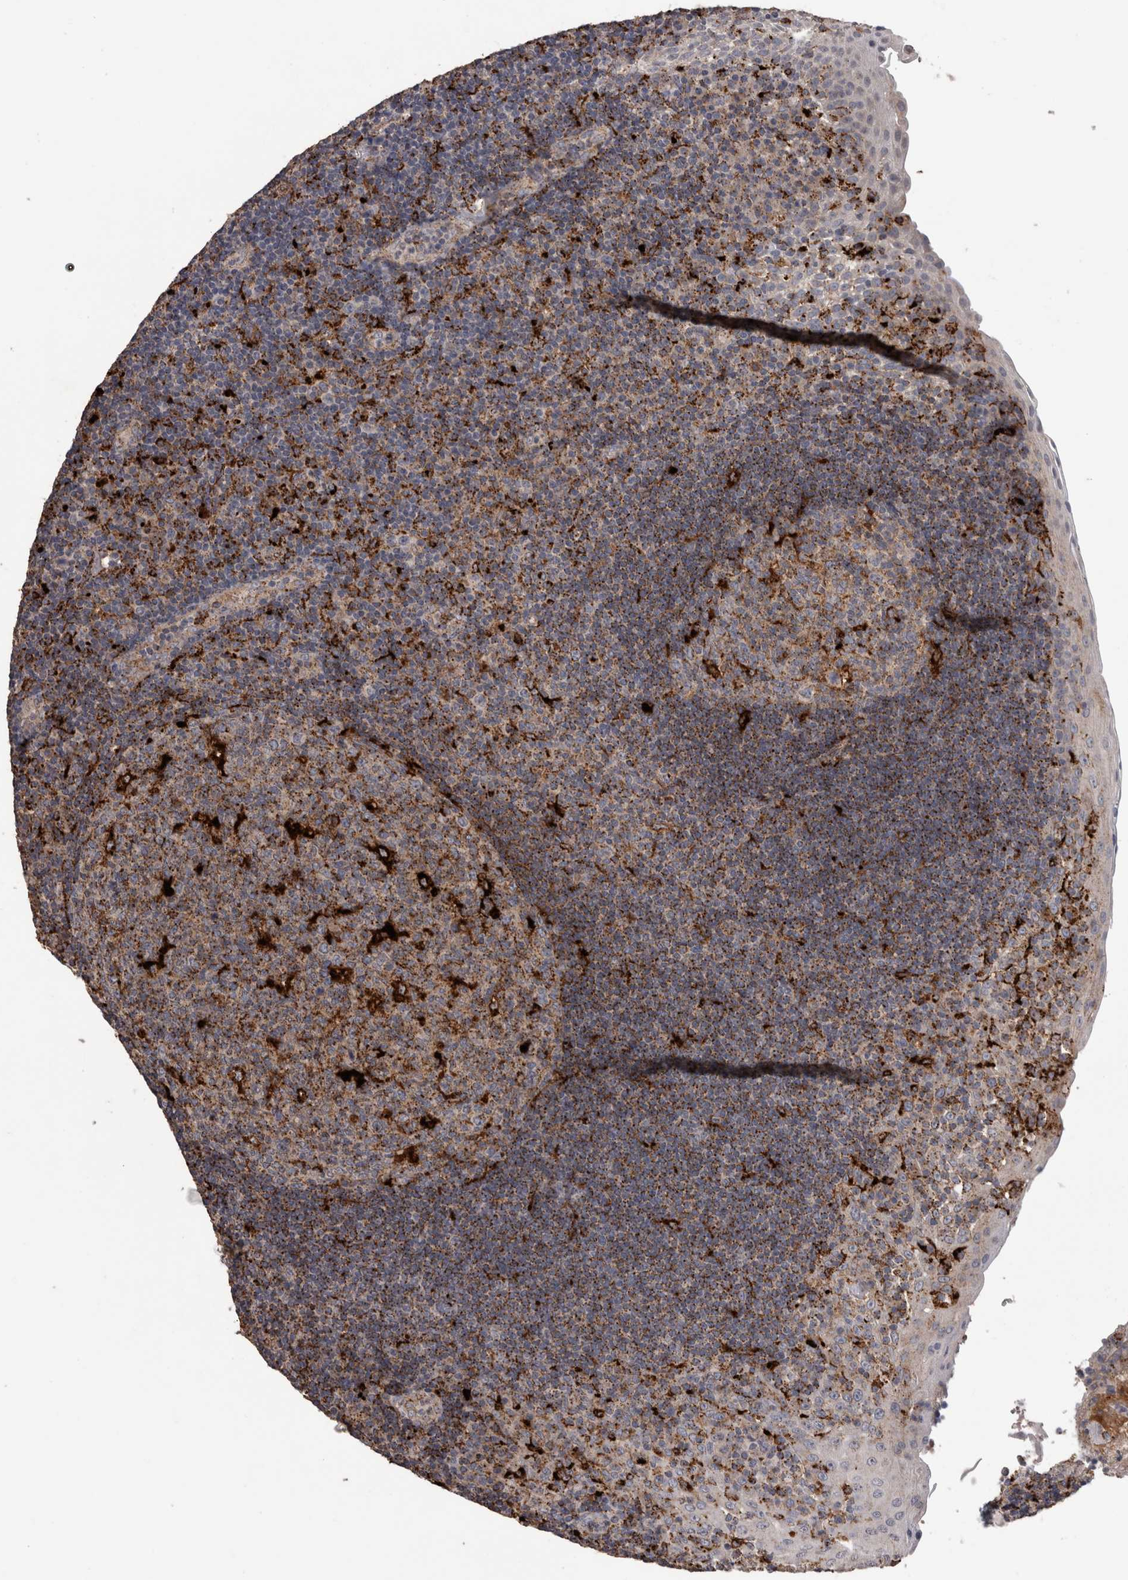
{"staining": {"intensity": "moderate", "quantity": "<25%", "location": "cytoplasmic/membranous"}, "tissue": "tonsil", "cell_type": "Germinal center cells", "image_type": "normal", "snomed": [{"axis": "morphology", "description": "Normal tissue, NOS"}, {"axis": "topography", "description": "Tonsil"}], "caption": "Tonsil stained with immunohistochemistry (IHC) exhibits moderate cytoplasmic/membranous expression in about <25% of germinal center cells.", "gene": "CTSZ", "patient": {"sex": "female", "age": 40}}